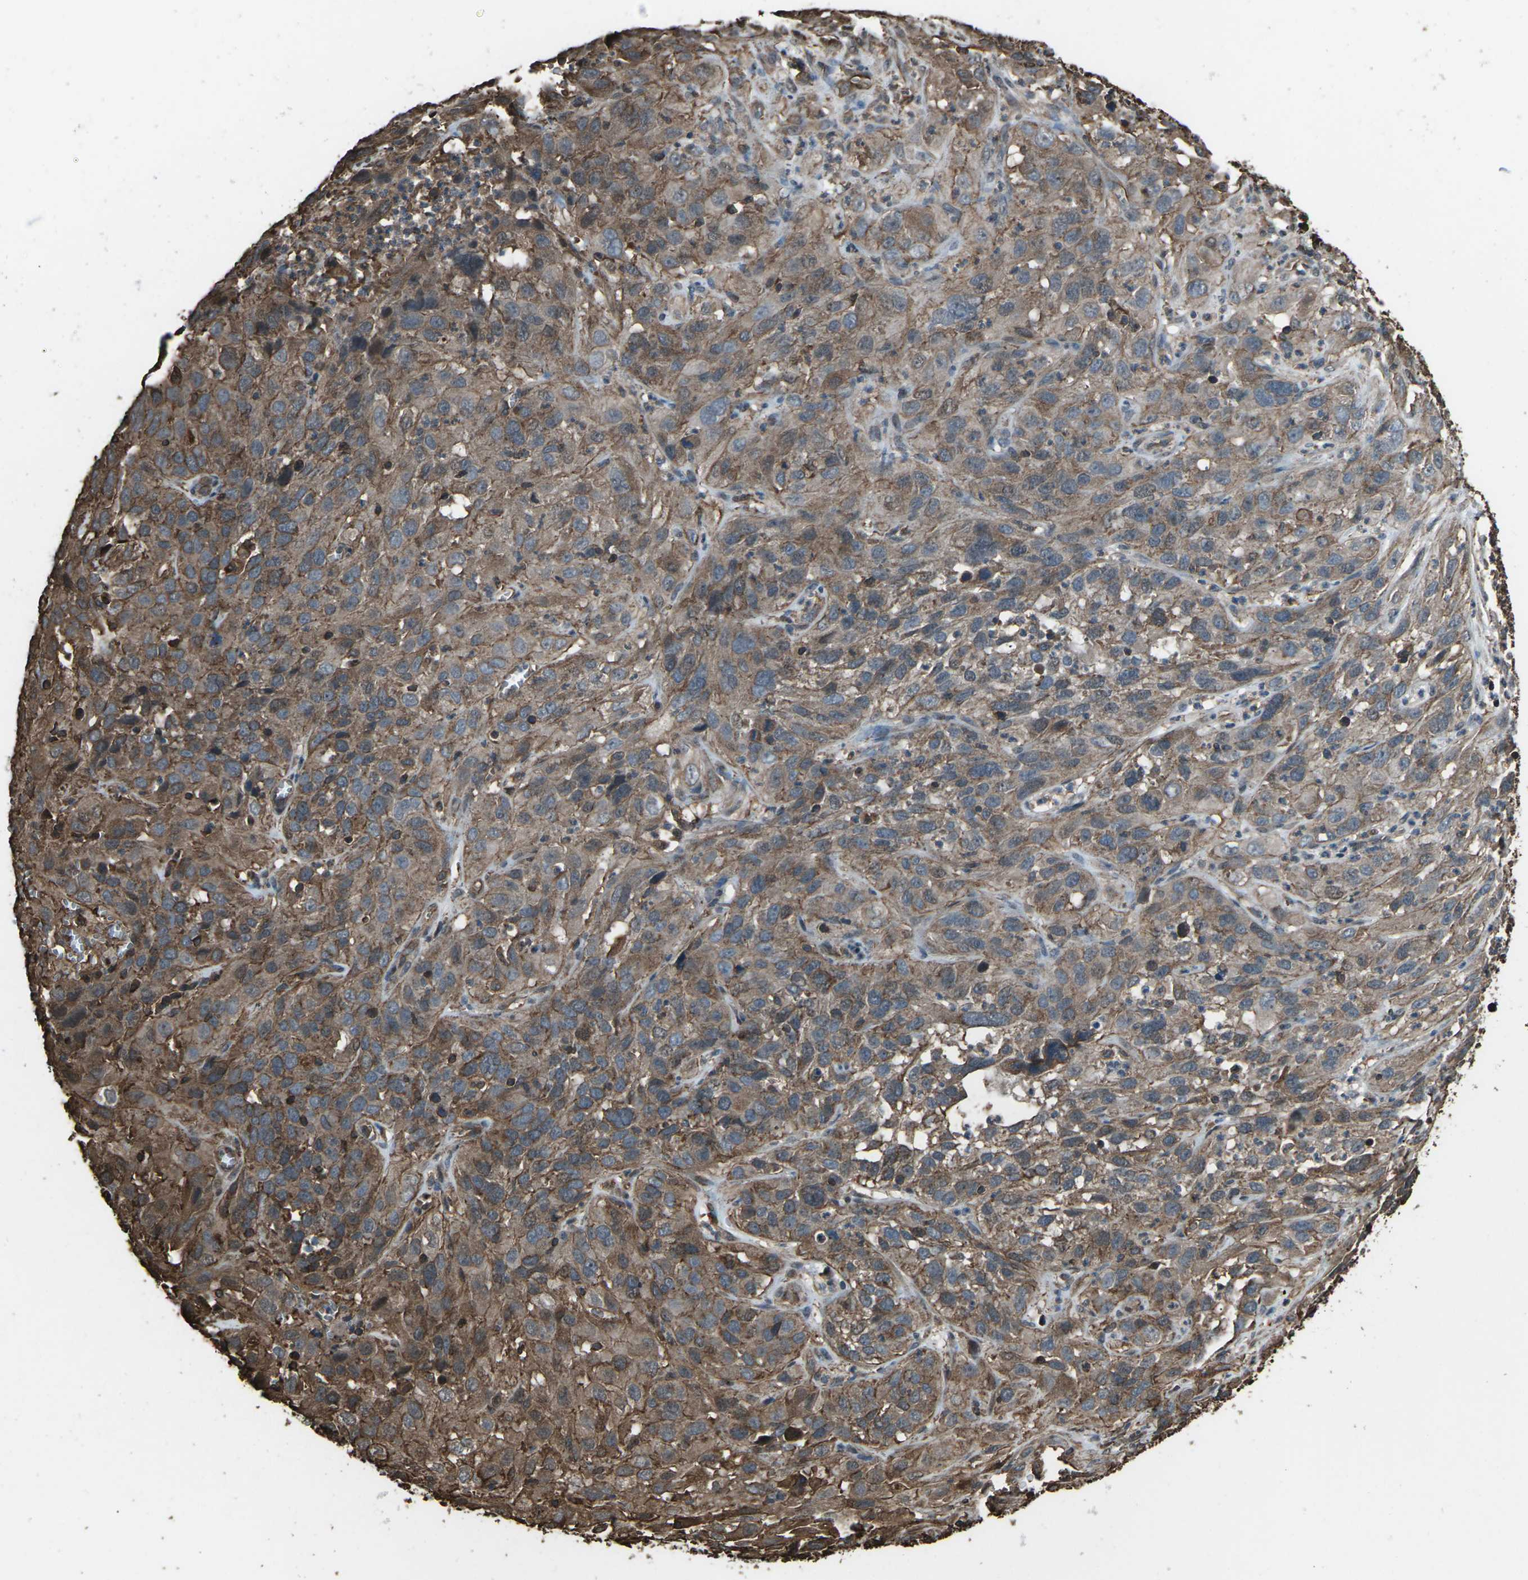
{"staining": {"intensity": "moderate", "quantity": ">75%", "location": "cytoplasmic/membranous"}, "tissue": "cervical cancer", "cell_type": "Tumor cells", "image_type": "cancer", "snomed": [{"axis": "morphology", "description": "Squamous cell carcinoma, NOS"}, {"axis": "topography", "description": "Cervix"}], "caption": "Brown immunohistochemical staining in human cervical cancer exhibits moderate cytoplasmic/membranous staining in approximately >75% of tumor cells.", "gene": "DHPS", "patient": {"sex": "female", "age": 32}}